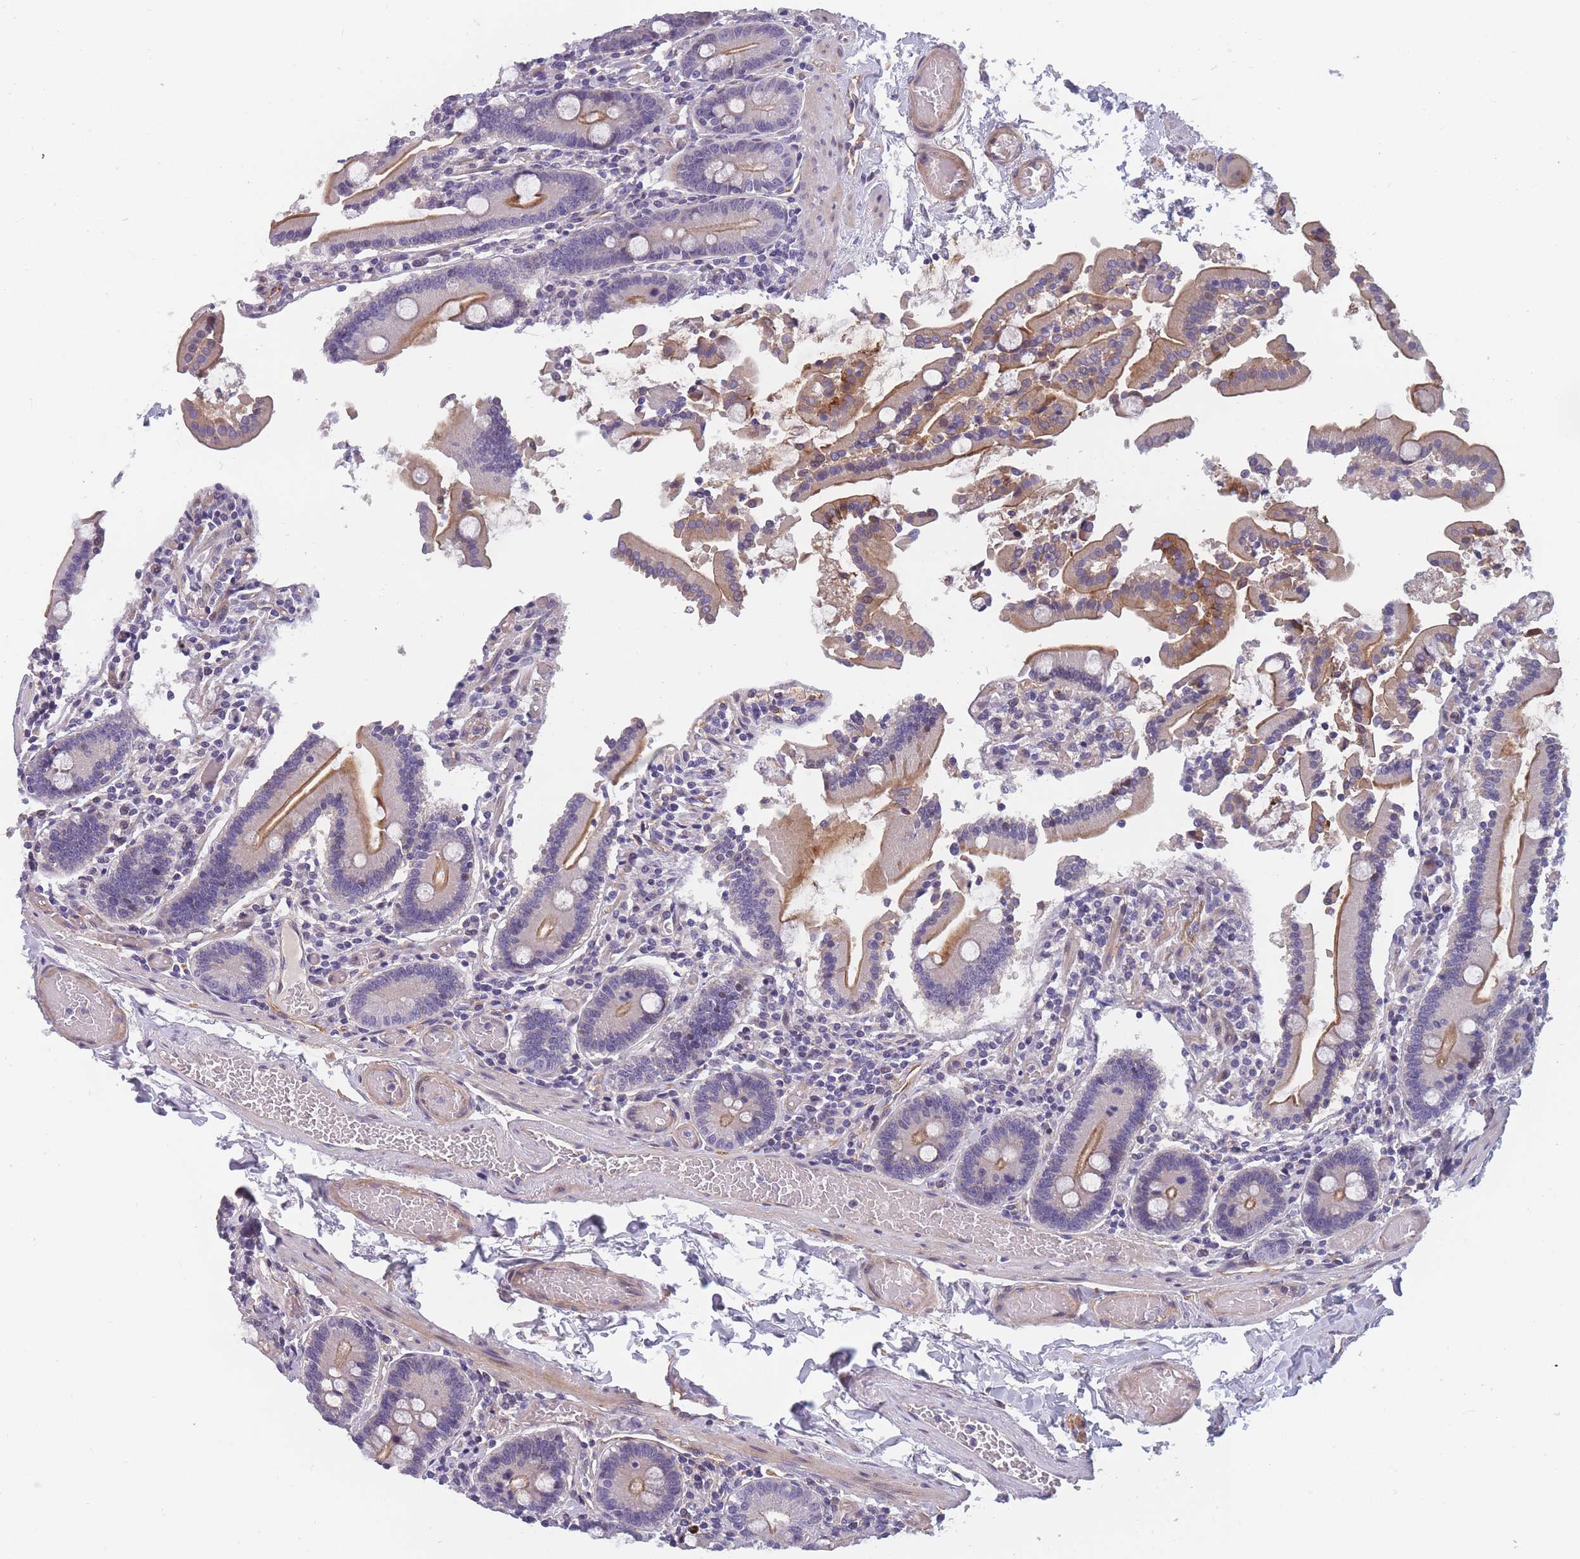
{"staining": {"intensity": "strong", "quantity": "25%-75%", "location": "cytoplasmic/membranous"}, "tissue": "duodenum", "cell_type": "Glandular cells", "image_type": "normal", "snomed": [{"axis": "morphology", "description": "Normal tissue, NOS"}, {"axis": "topography", "description": "Duodenum"}], "caption": "IHC photomicrograph of normal duodenum stained for a protein (brown), which exhibits high levels of strong cytoplasmic/membranous positivity in approximately 25%-75% of glandular cells.", "gene": "FAM83F", "patient": {"sex": "male", "age": 55}}